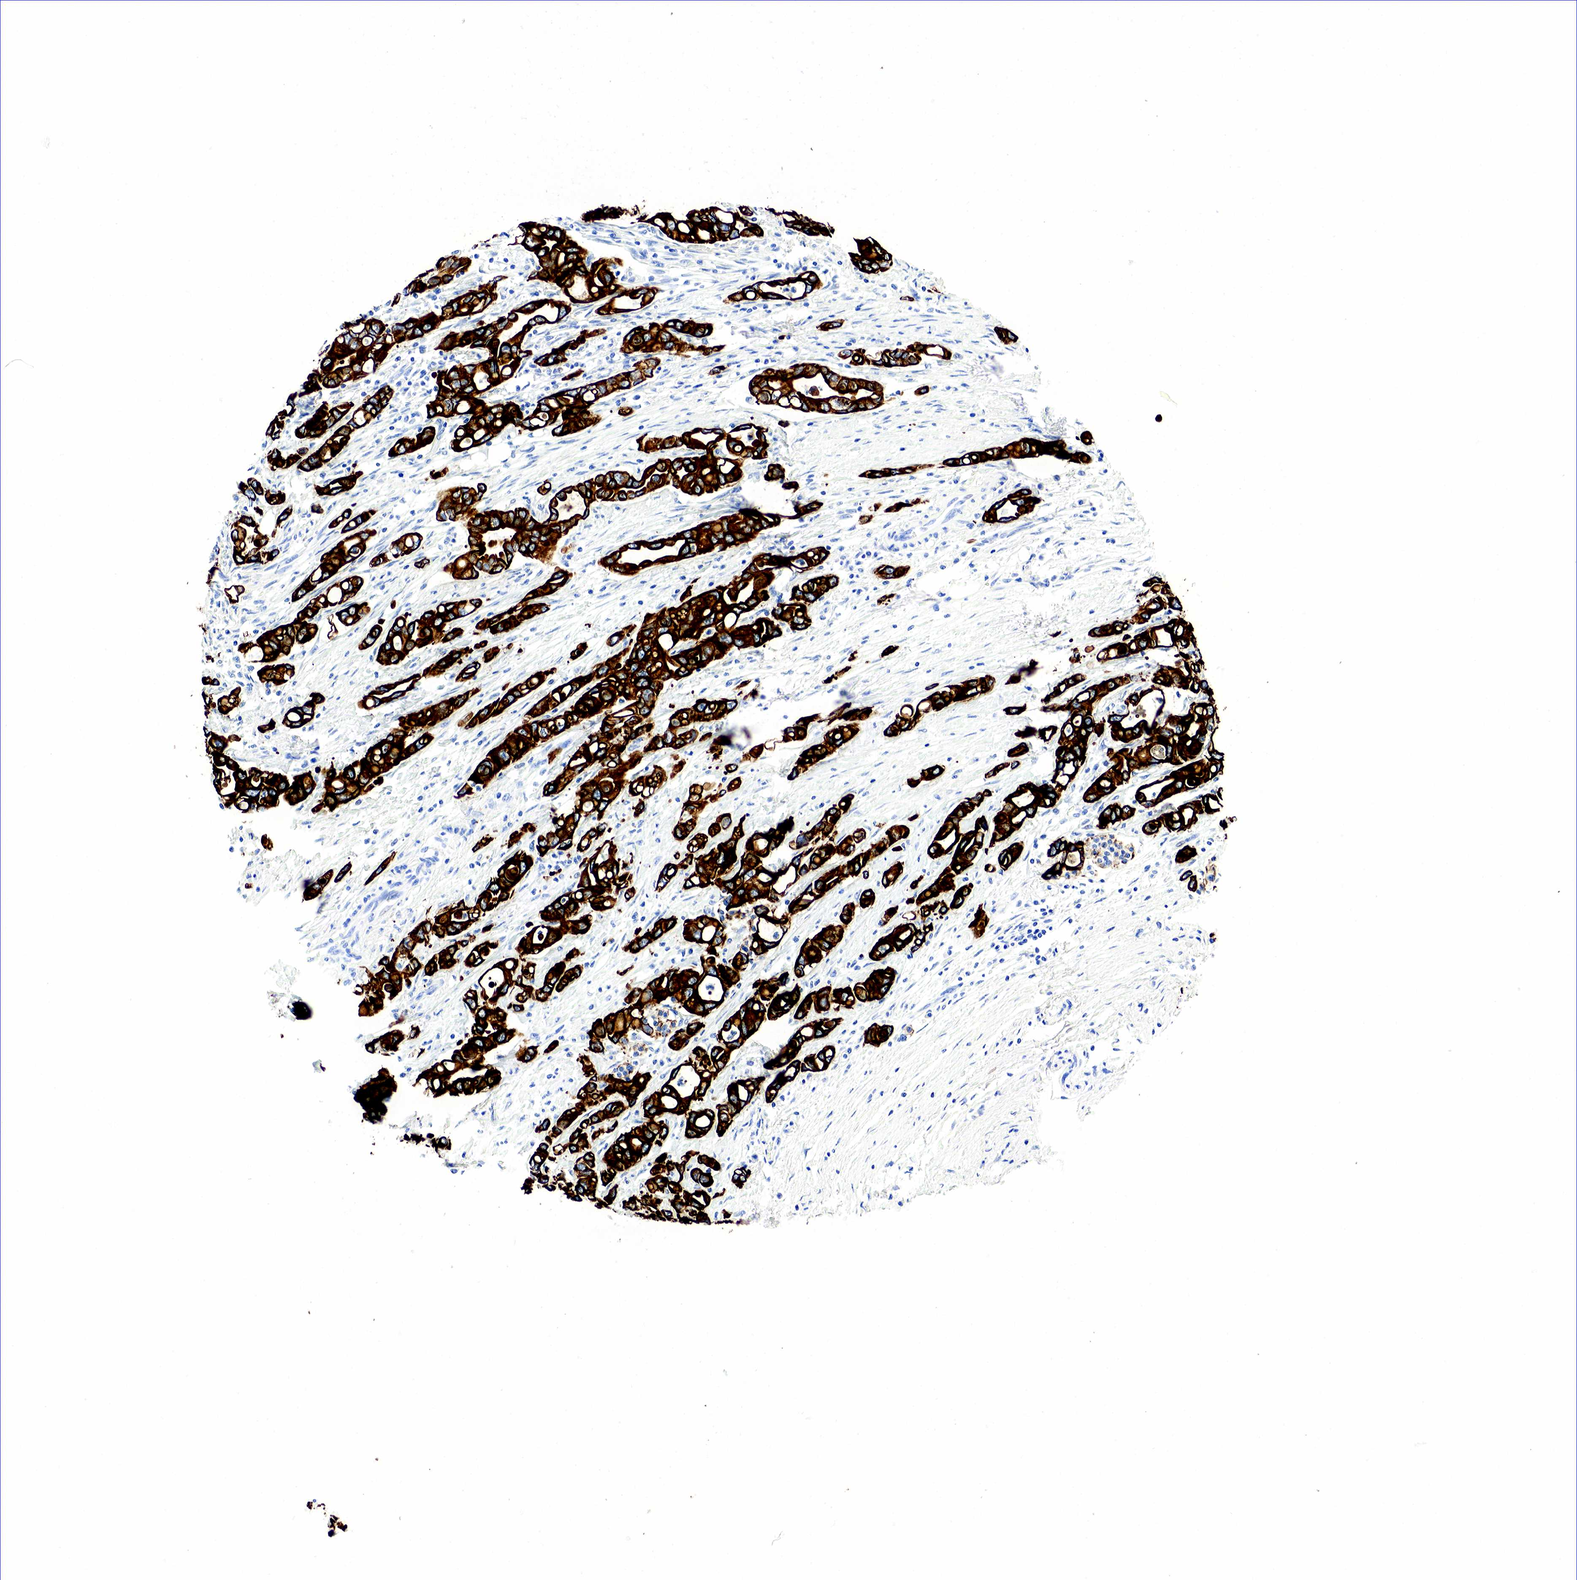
{"staining": {"intensity": "strong", "quantity": ">75%", "location": "cytoplasmic/membranous"}, "tissue": "pancreatic cancer", "cell_type": "Tumor cells", "image_type": "cancer", "snomed": [{"axis": "morphology", "description": "Adenocarcinoma, NOS"}, {"axis": "topography", "description": "Pancreas"}], "caption": "Pancreatic cancer (adenocarcinoma) tissue reveals strong cytoplasmic/membranous expression in approximately >75% of tumor cells, visualized by immunohistochemistry.", "gene": "KRT18", "patient": {"sex": "female", "age": 57}}